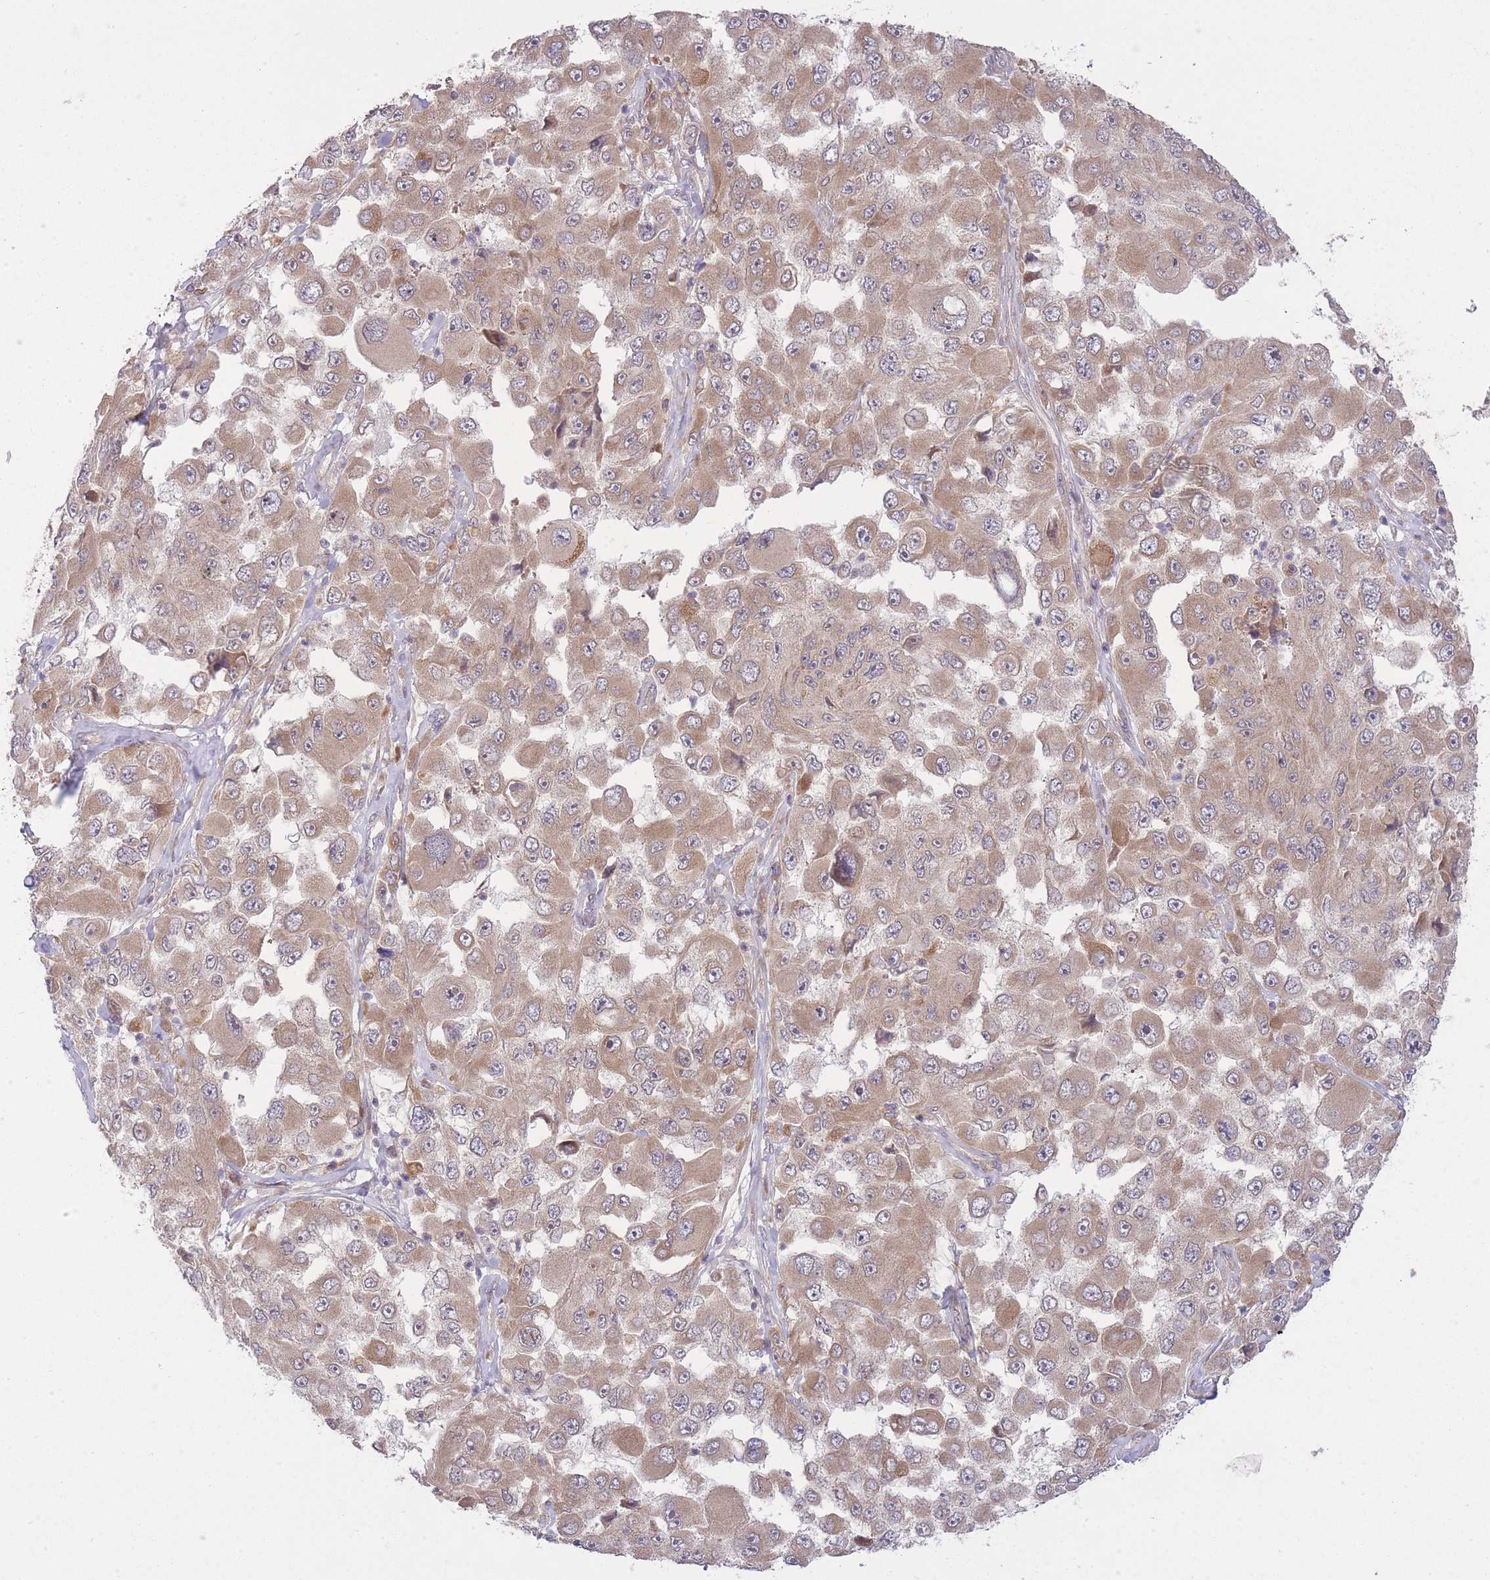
{"staining": {"intensity": "moderate", "quantity": ">75%", "location": "cytoplasmic/membranous"}, "tissue": "melanoma", "cell_type": "Tumor cells", "image_type": "cancer", "snomed": [{"axis": "morphology", "description": "Malignant melanoma, Metastatic site"}, {"axis": "topography", "description": "Lymph node"}], "caption": "Immunohistochemical staining of human melanoma exhibits medium levels of moderate cytoplasmic/membranous positivity in approximately >75% of tumor cells. Immunohistochemistry stains the protein of interest in brown and the nuclei are stained blue.", "gene": "ZNF391", "patient": {"sex": "male", "age": 62}}